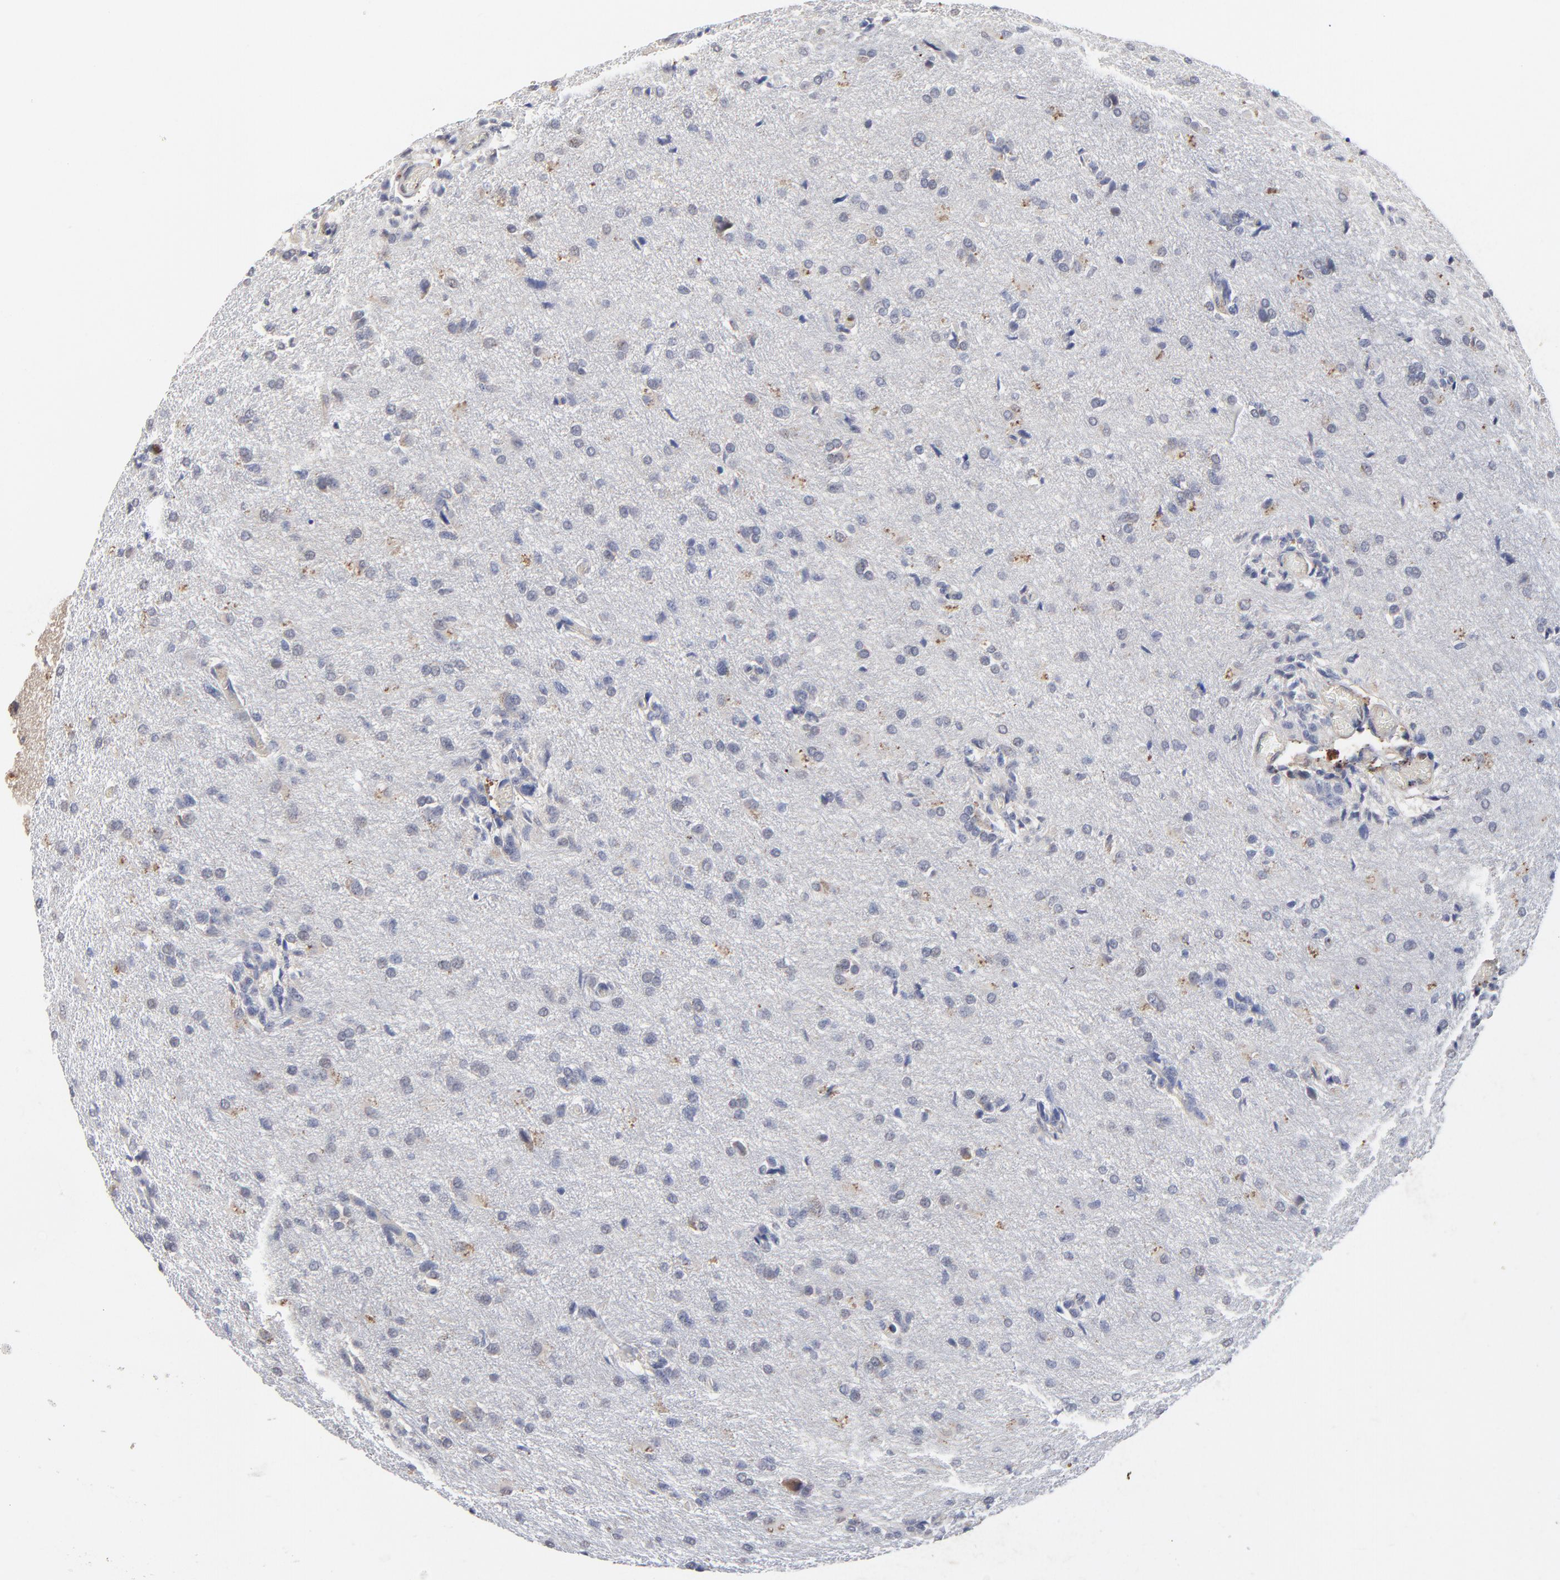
{"staining": {"intensity": "moderate", "quantity": "25%-75%", "location": "cytoplasmic/membranous"}, "tissue": "glioma", "cell_type": "Tumor cells", "image_type": "cancer", "snomed": [{"axis": "morphology", "description": "Glioma, malignant, High grade"}, {"axis": "topography", "description": "Brain"}], "caption": "This image demonstrates immunohistochemistry (IHC) staining of malignant high-grade glioma, with medium moderate cytoplasmic/membranous staining in about 25%-75% of tumor cells.", "gene": "LGALS3", "patient": {"sex": "male", "age": 68}}